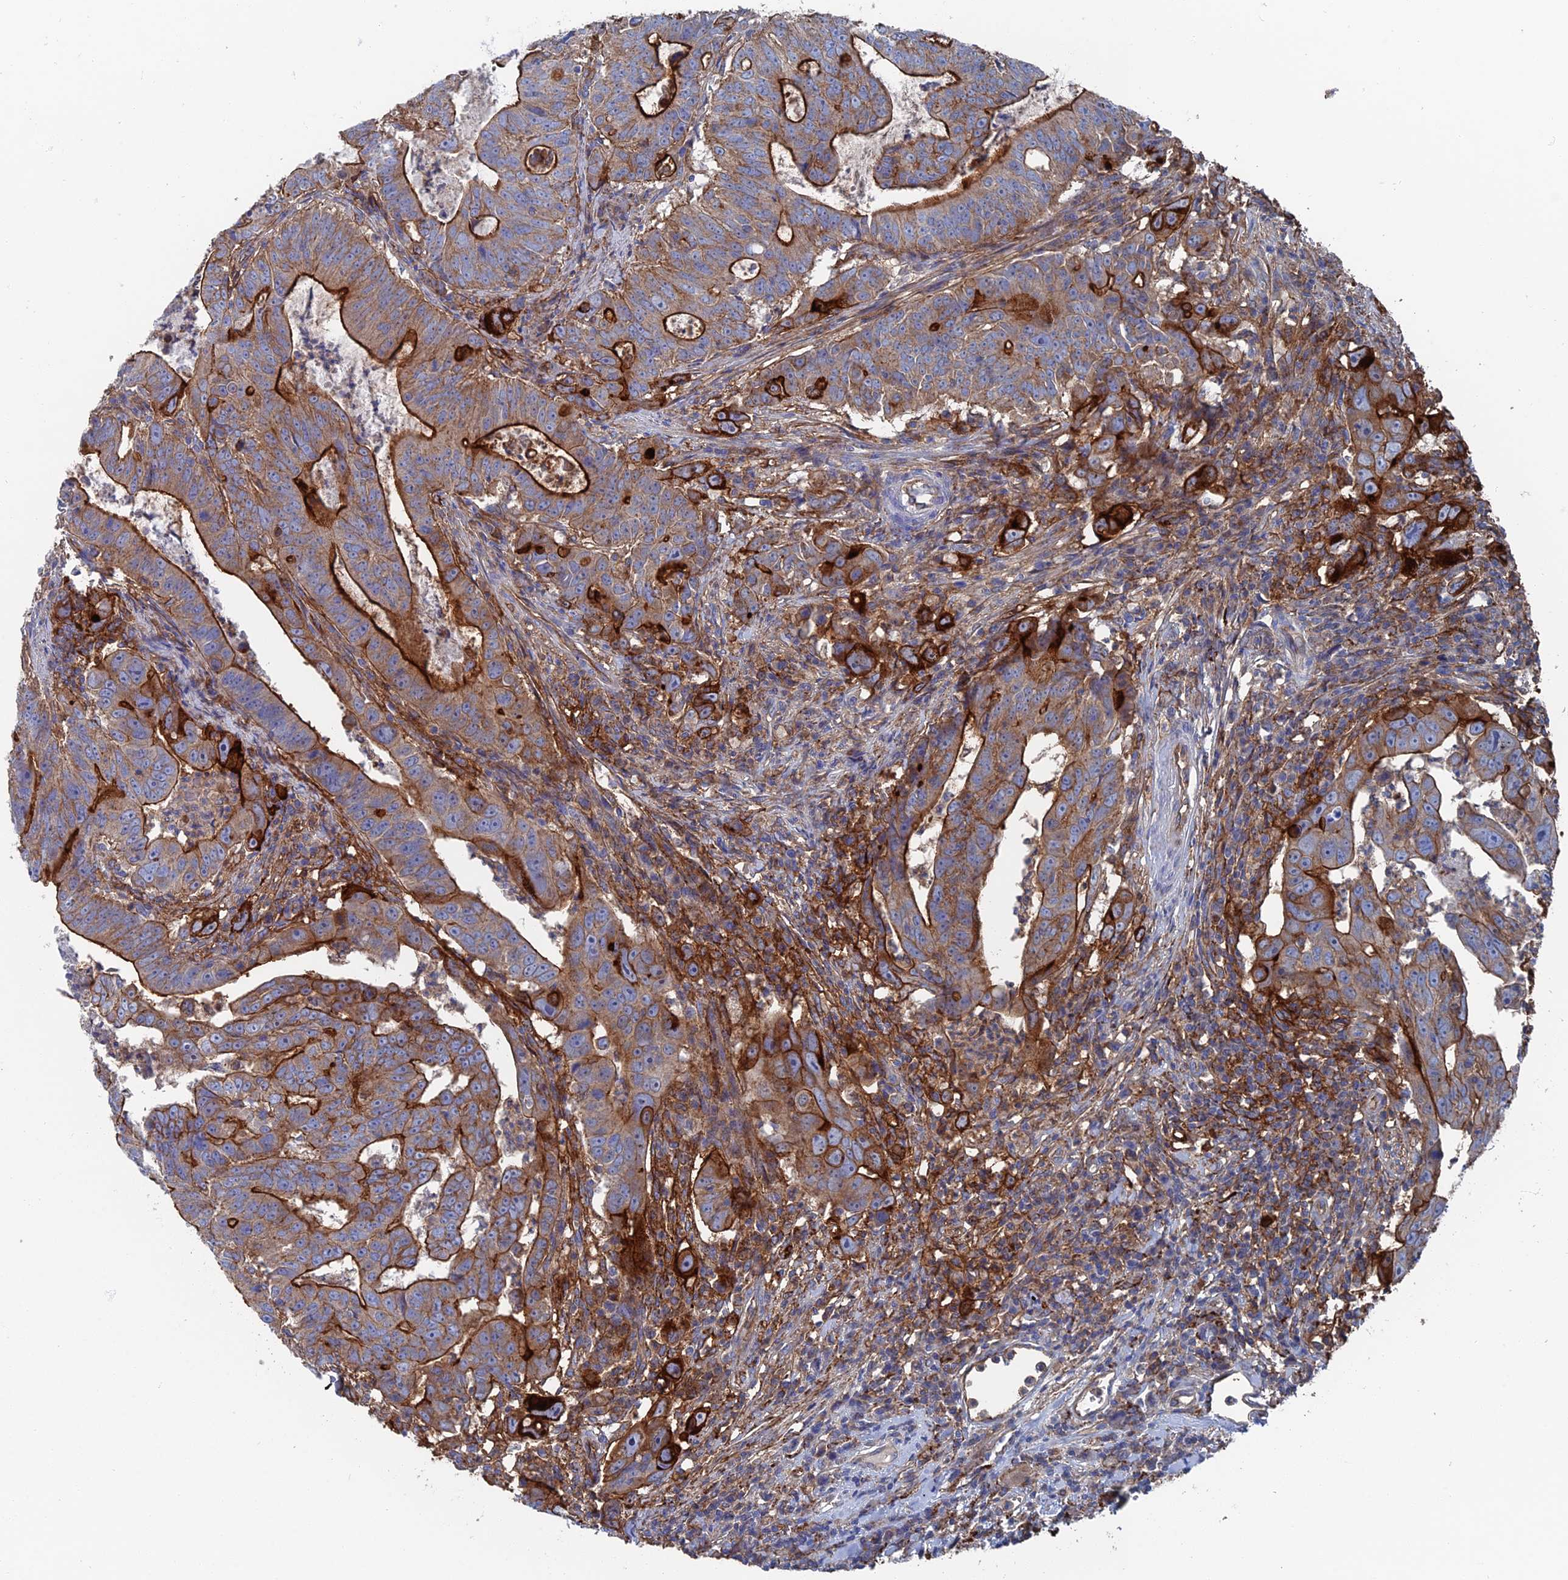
{"staining": {"intensity": "strong", "quantity": ">75%", "location": "cytoplasmic/membranous"}, "tissue": "colorectal cancer", "cell_type": "Tumor cells", "image_type": "cancer", "snomed": [{"axis": "morphology", "description": "Adenocarcinoma, NOS"}, {"axis": "topography", "description": "Rectum"}], "caption": "DAB immunohistochemical staining of colorectal cancer shows strong cytoplasmic/membranous protein staining in approximately >75% of tumor cells. (brown staining indicates protein expression, while blue staining denotes nuclei).", "gene": "SNX11", "patient": {"sex": "male", "age": 69}}